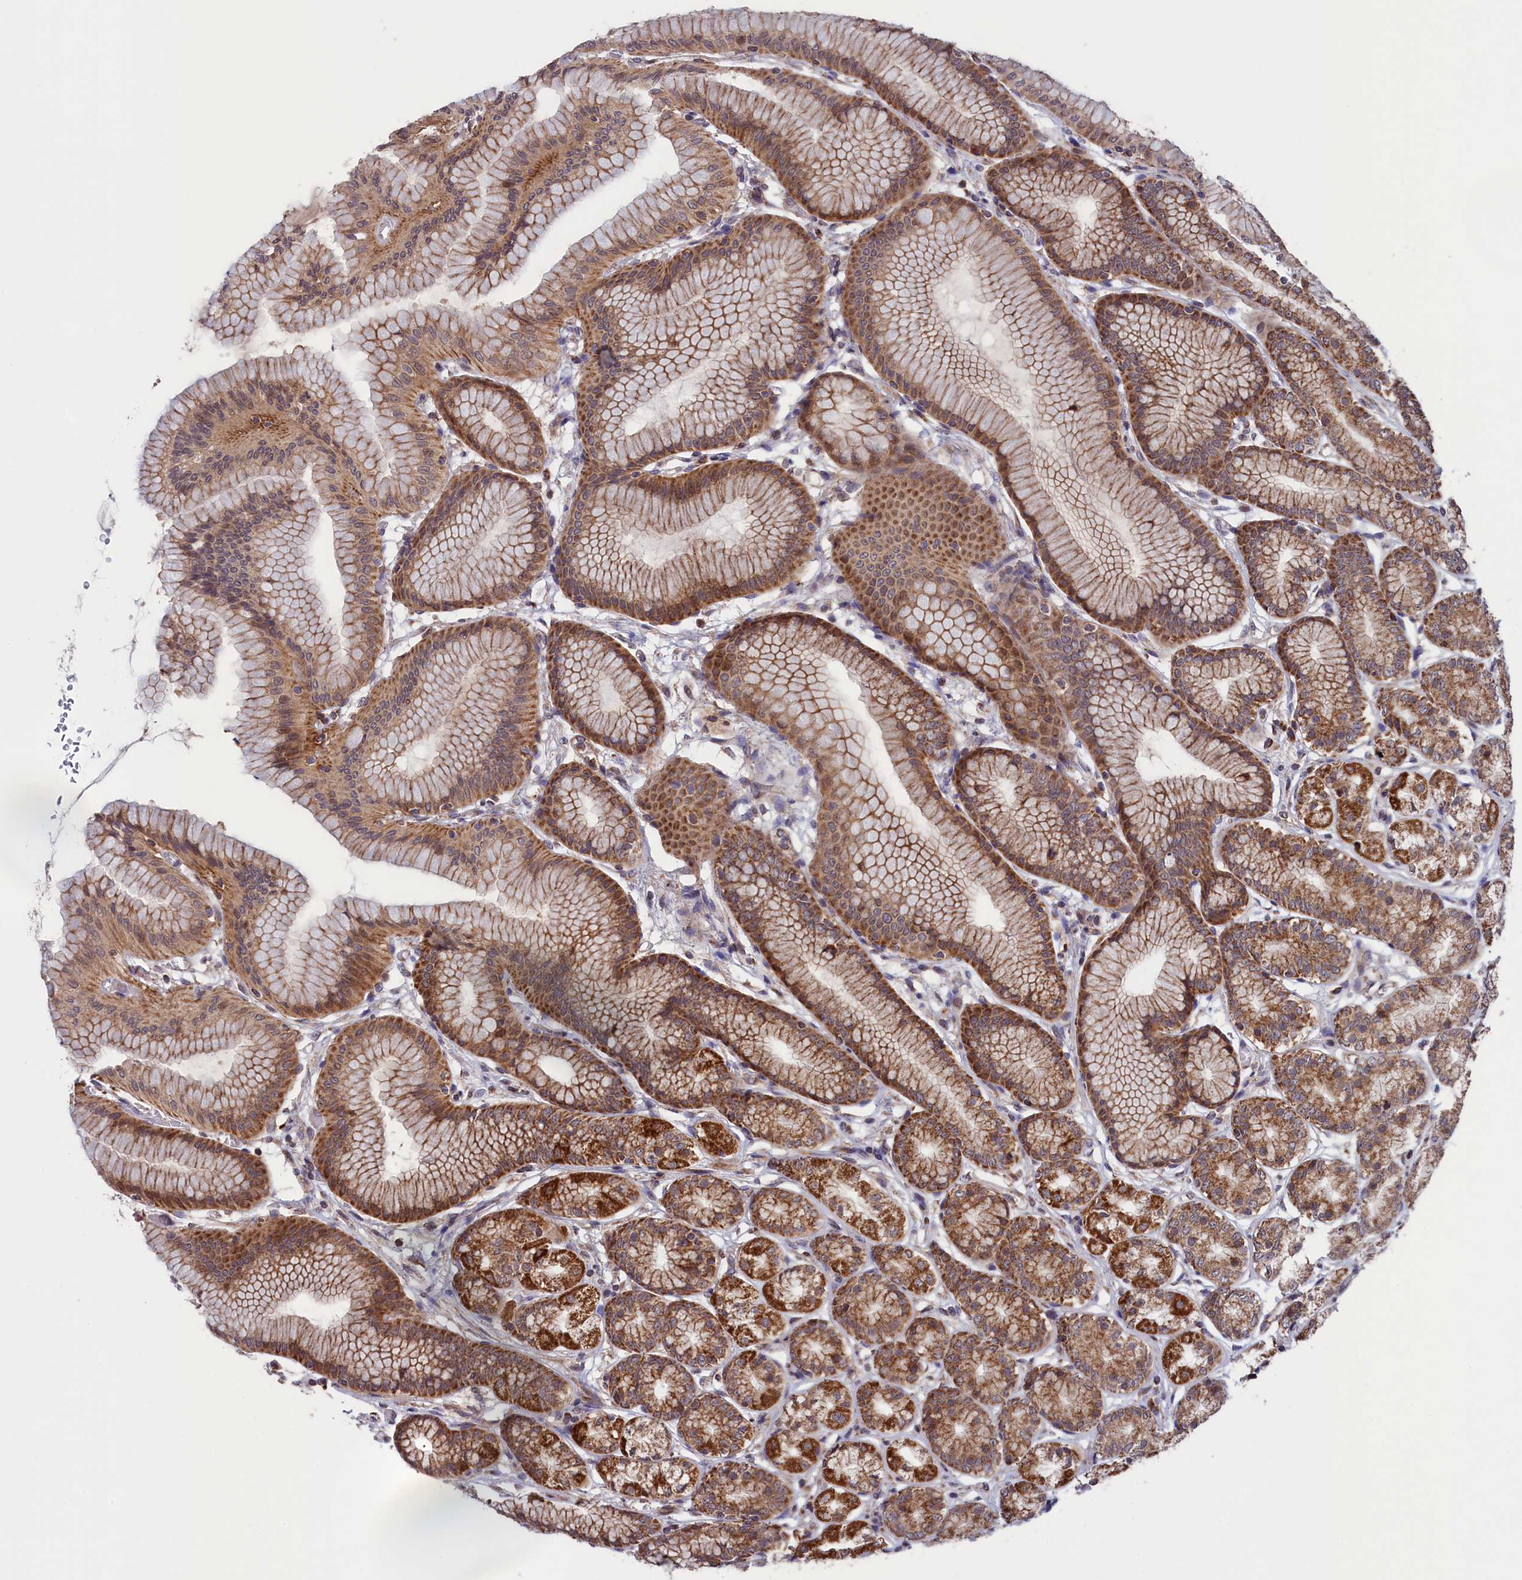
{"staining": {"intensity": "strong", "quantity": "25%-75%", "location": "cytoplasmic/membranous"}, "tissue": "stomach", "cell_type": "Glandular cells", "image_type": "normal", "snomed": [{"axis": "morphology", "description": "Normal tissue, NOS"}, {"axis": "morphology", "description": "Adenocarcinoma, NOS"}, {"axis": "morphology", "description": "Adenocarcinoma, High grade"}, {"axis": "topography", "description": "Stomach, upper"}, {"axis": "topography", "description": "Stomach"}], "caption": "Glandular cells show high levels of strong cytoplasmic/membranous staining in approximately 25%-75% of cells in normal stomach. (brown staining indicates protein expression, while blue staining denotes nuclei).", "gene": "TIMM44", "patient": {"sex": "female", "age": 65}}